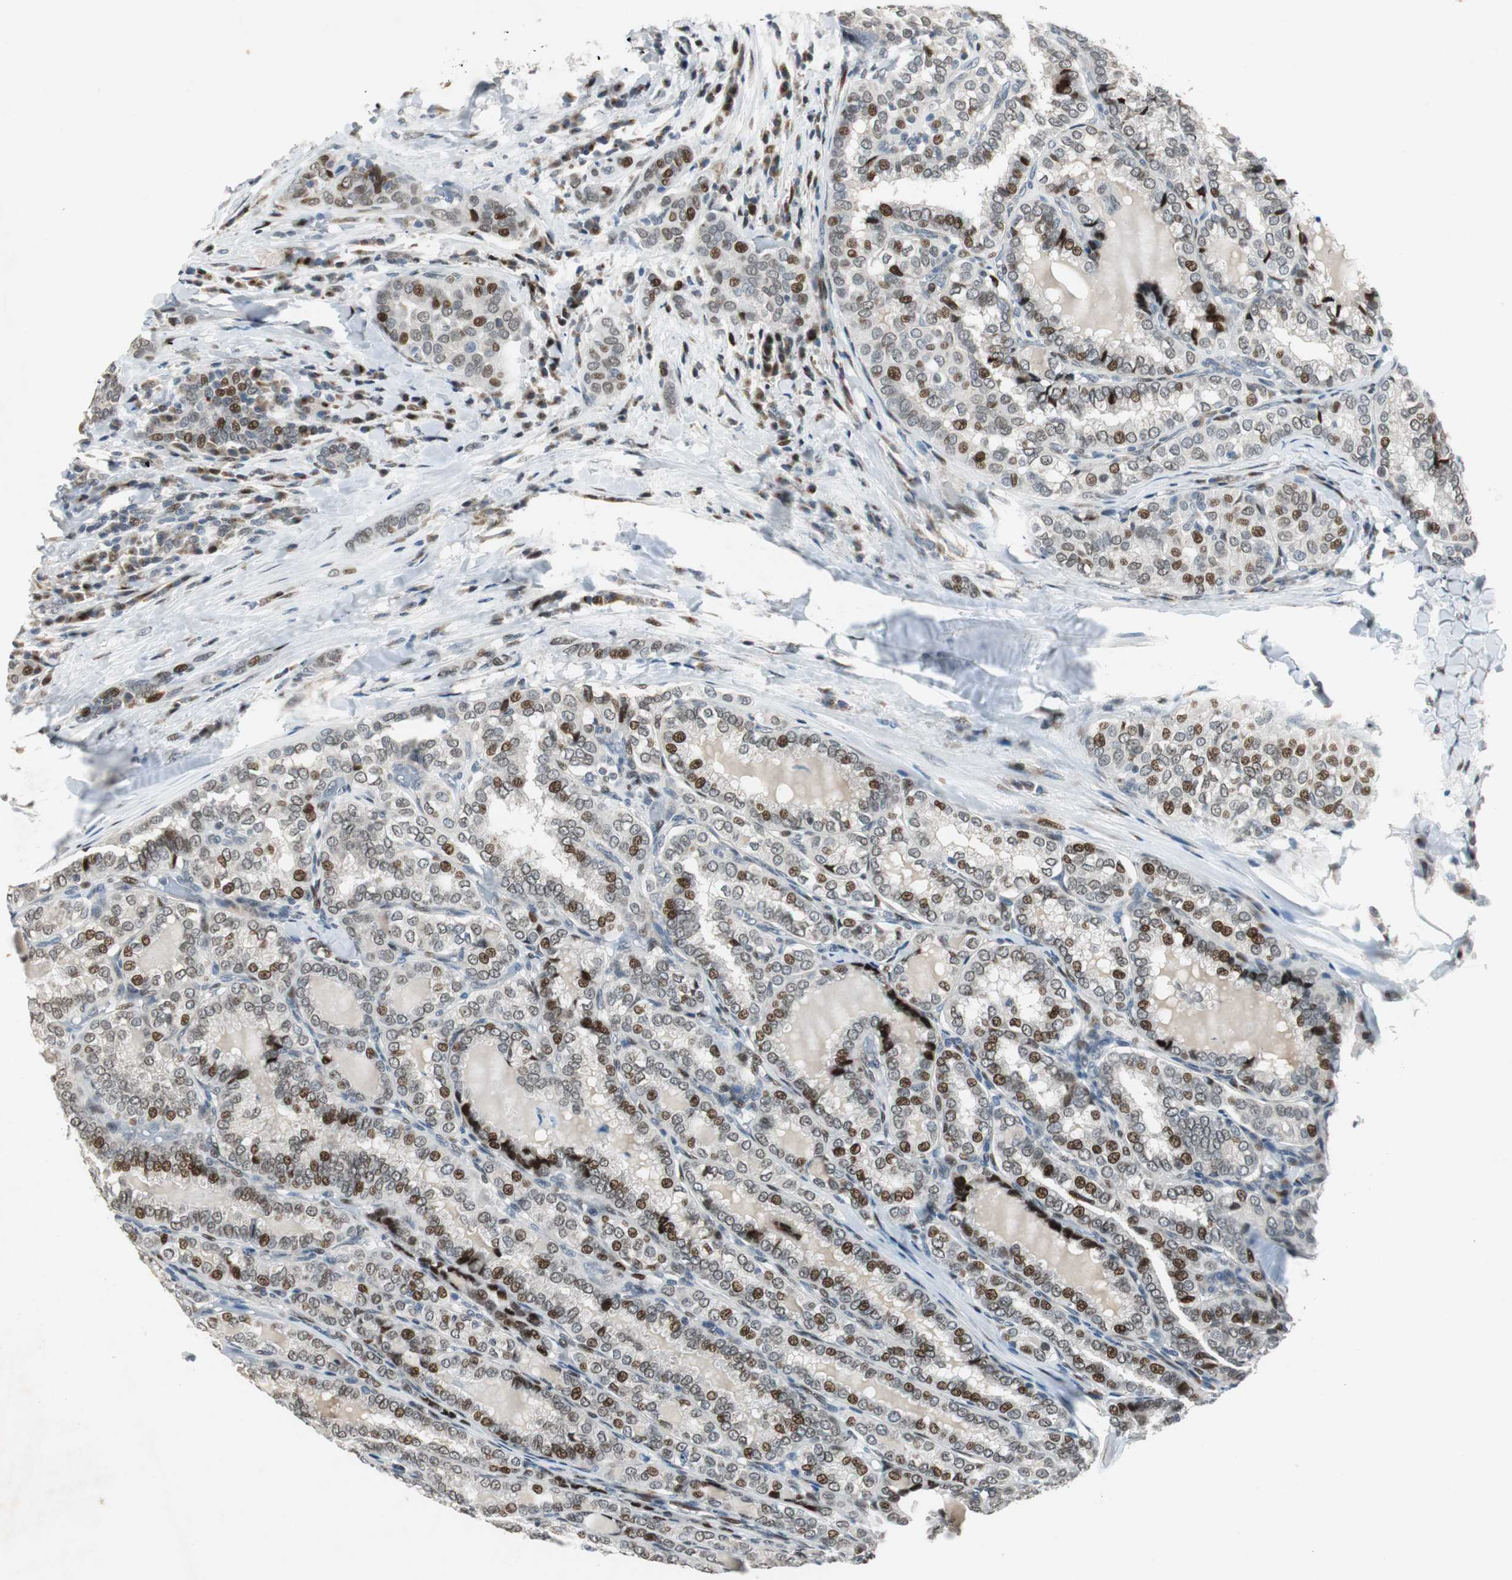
{"staining": {"intensity": "strong", "quantity": "25%-75%", "location": "nuclear"}, "tissue": "thyroid cancer", "cell_type": "Tumor cells", "image_type": "cancer", "snomed": [{"axis": "morphology", "description": "Papillary adenocarcinoma, NOS"}, {"axis": "topography", "description": "Thyroid gland"}], "caption": "Human thyroid cancer stained with a protein marker reveals strong staining in tumor cells.", "gene": "AJUBA", "patient": {"sex": "female", "age": 30}}